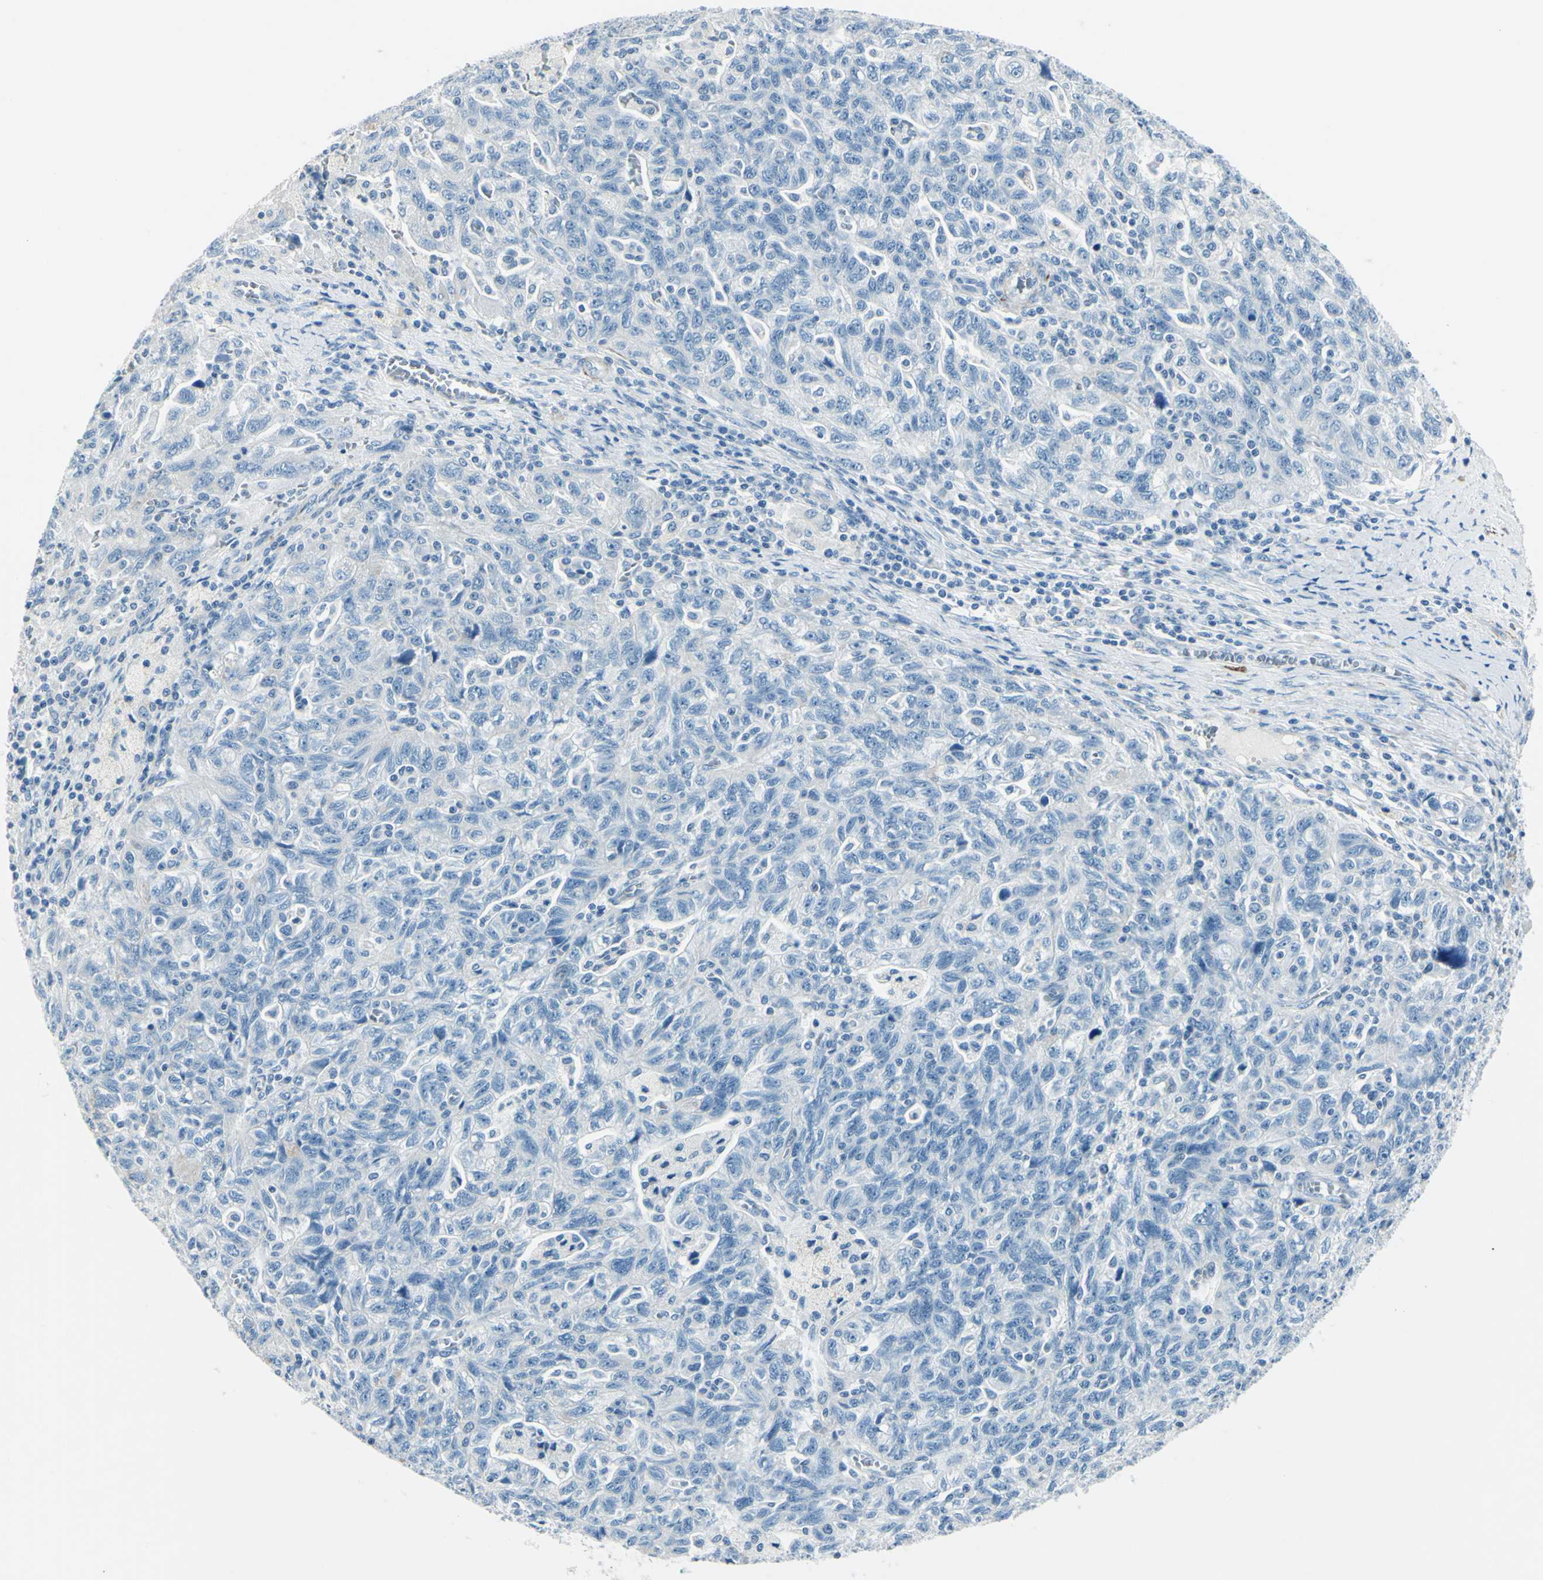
{"staining": {"intensity": "negative", "quantity": "none", "location": "none"}, "tissue": "ovarian cancer", "cell_type": "Tumor cells", "image_type": "cancer", "snomed": [{"axis": "morphology", "description": "Carcinoma, NOS"}, {"axis": "morphology", "description": "Cystadenocarcinoma, serous, NOS"}, {"axis": "topography", "description": "Ovary"}], "caption": "An image of serous cystadenocarcinoma (ovarian) stained for a protein shows no brown staining in tumor cells.", "gene": "CDH15", "patient": {"sex": "female", "age": 69}}